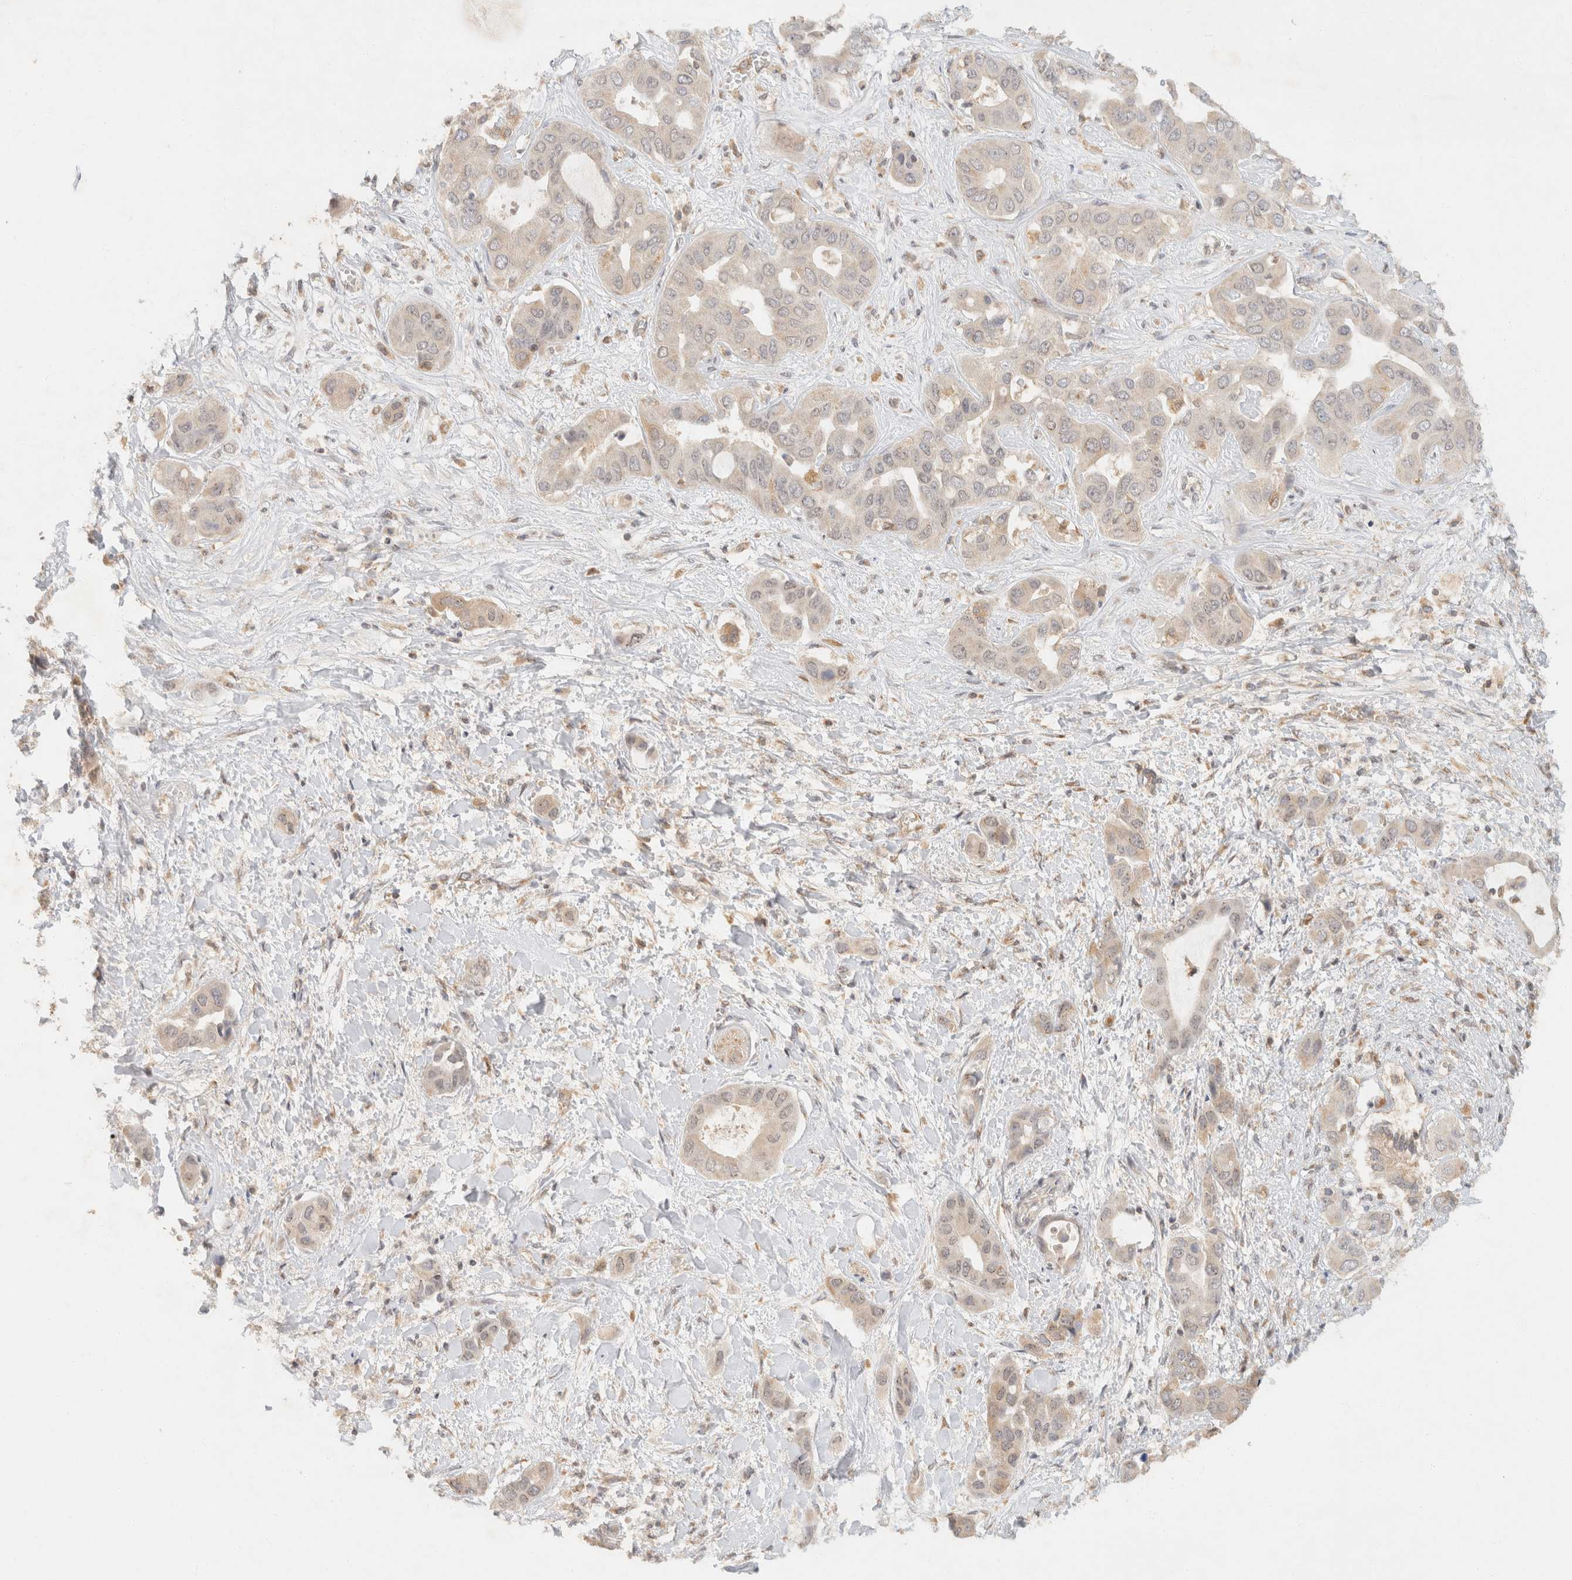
{"staining": {"intensity": "negative", "quantity": "none", "location": "none"}, "tissue": "liver cancer", "cell_type": "Tumor cells", "image_type": "cancer", "snomed": [{"axis": "morphology", "description": "Cholangiocarcinoma"}, {"axis": "topography", "description": "Liver"}], "caption": "The photomicrograph exhibits no staining of tumor cells in cholangiocarcinoma (liver).", "gene": "TACC1", "patient": {"sex": "female", "age": 52}}